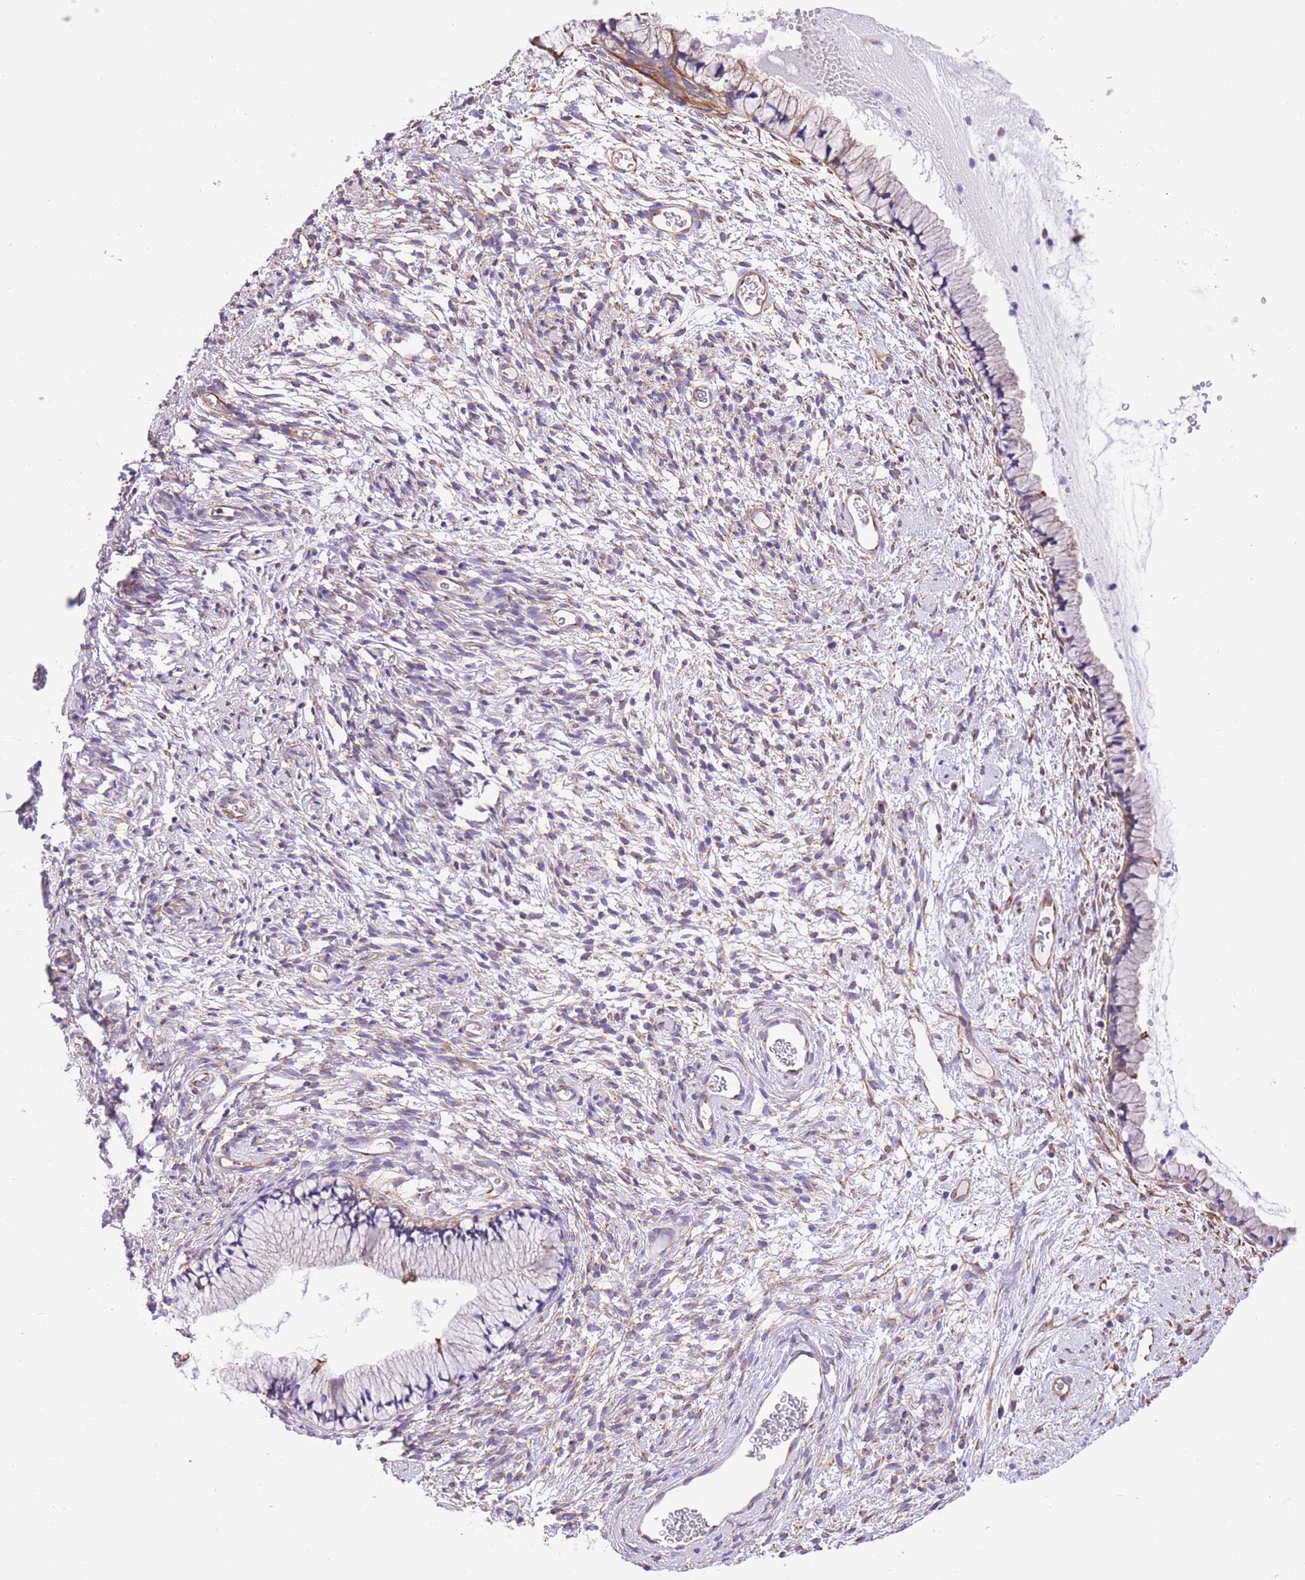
{"staining": {"intensity": "moderate", "quantity": "25%-75%", "location": "cytoplasmic/membranous"}, "tissue": "cervix", "cell_type": "Glandular cells", "image_type": "normal", "snomed": [{"axis": "morphology", "description": "Normal tissue, NOS"}, {"axis": "topography", "description": "Cervix"}], "caption": "Protein analysis of unremarkable cervix demonstrates moderate cytoplasmic/membranous expression in approximately 25%-75% of glandular cells. (IHC, brightfield microscopy, high magnification).", "gene": "RHOU", "patient": {"sex": "female", "age": 76}}